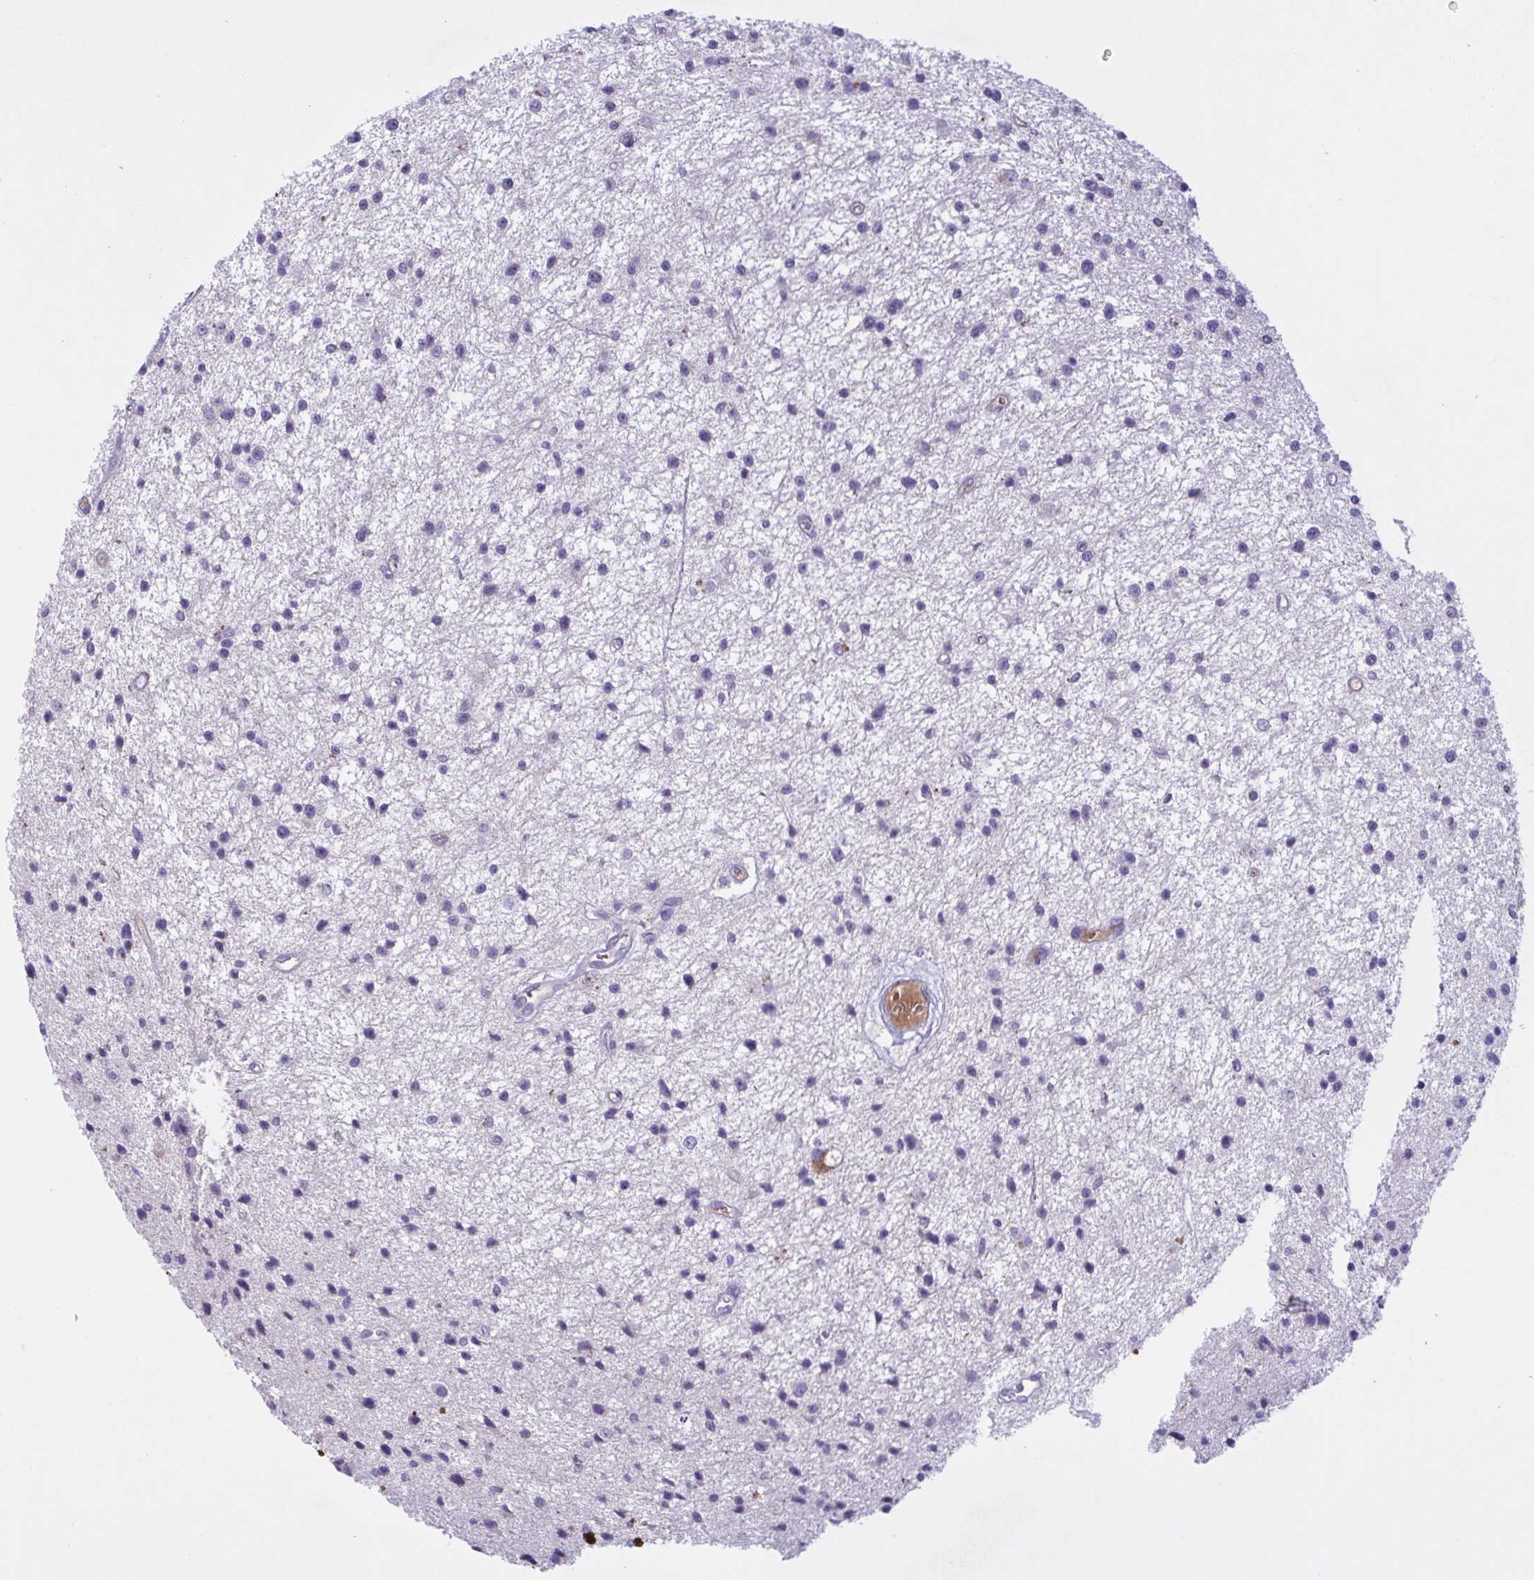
{"staining": {"intensity": "negative", "quantity": "none", "location": "none"}, "tissue": "glioma", "cell_type": "Tumor cells", "image_type": "cancer", "snomed": [{"axis": "morphology", "description": "Glioma, malignant, Low grade"}, {"axis": "topography", "description": "Brain"}], "caption": "Human malignant low-grade glioma stained for a protein using immunohistochemistry (IHC) demonstrates no positivity in tumor cells.", "gene": "F13B", "patient": {"sex": "male", "age": 43}}